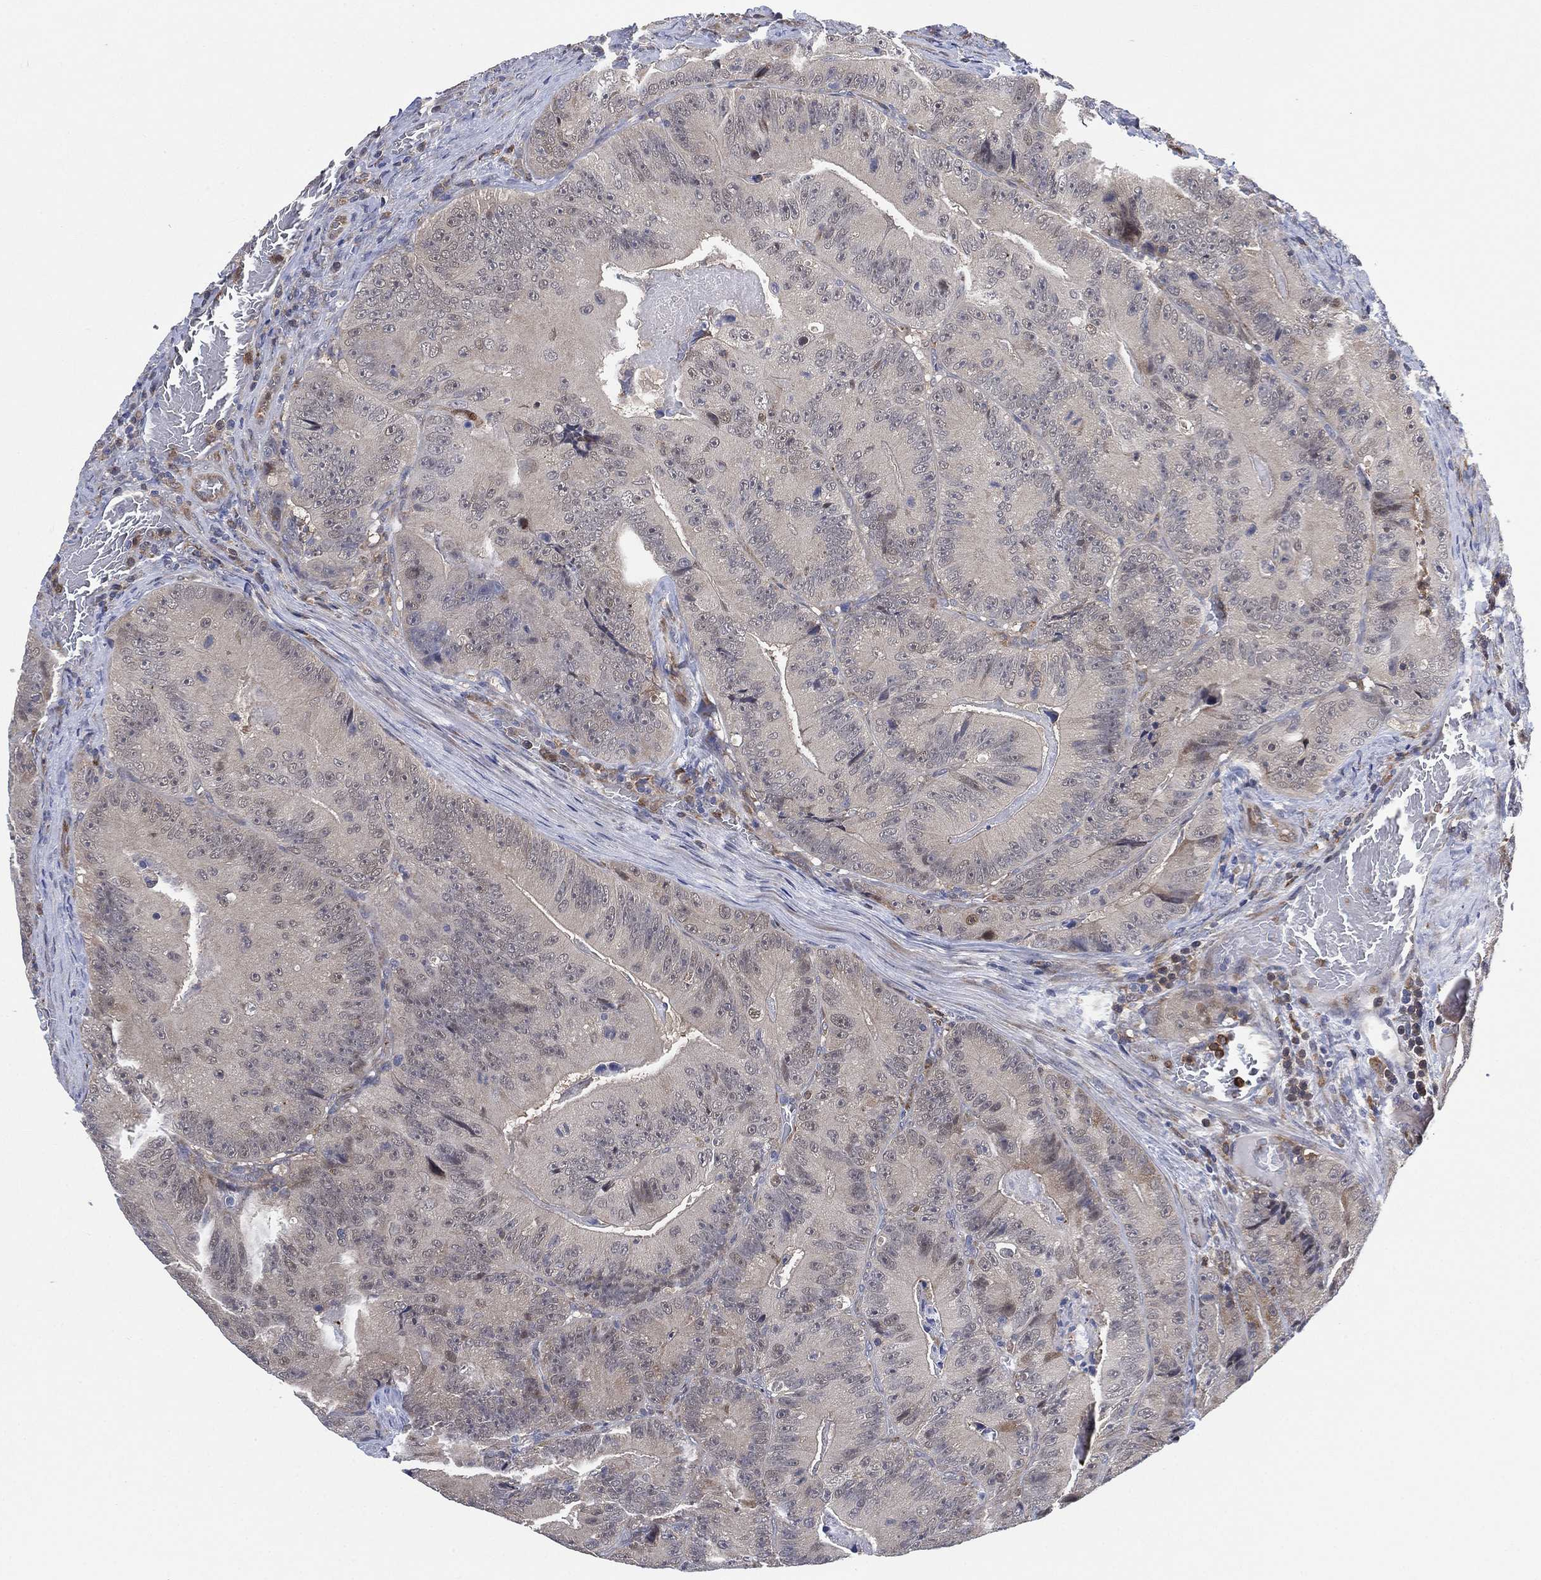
{"staining": {"intensity": "negative", "quantity": "none", "location": "none"}, "tissue": "colorectal cancer", "cell_type": "Tumor cells", "image_type": "cancer", "snomed": [{"axis": "morphology", "description": "Adenocarcinoma, NOS"}, {"axis": "topography", "description": "Colon"}], "caption": "Colorectal cancer (adenocarcinoma) was stained to show a protein in brown. There is no significant staining in tumor cells. (Stains: DAB (3,3'-diaminobenzidine) immunohistochemistry with hematoxylin counter stain, Microscopy: brightfield microscopy at high magnification).", "gene": "FES", "patient": {"sex": "female", "age": 86}}